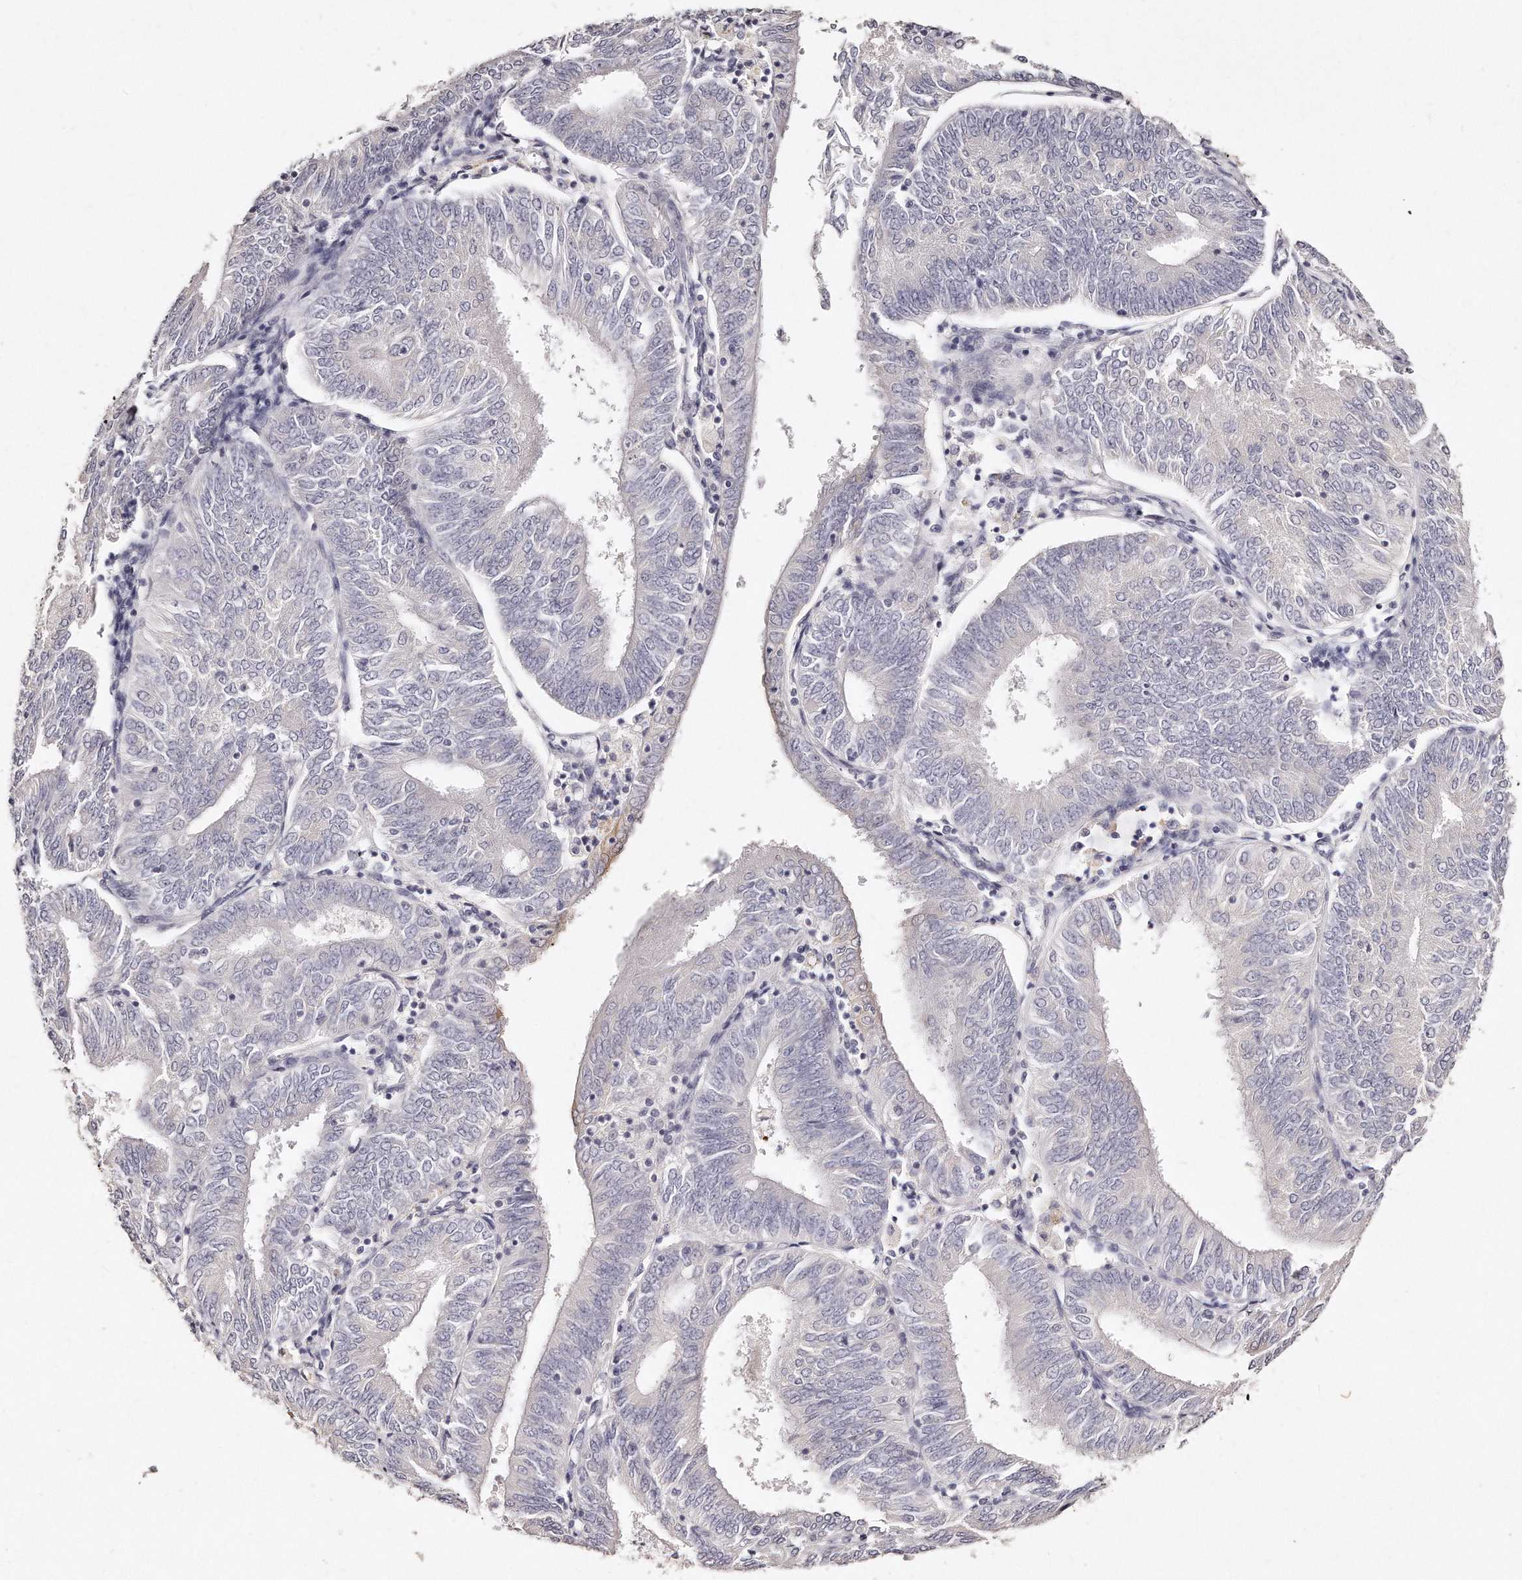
{"staining": {"intensity": "negative", "quantity": "none", "location": "none"}, "tissue": "endometrial cancer", "cell_type": "Tumor cells", "image_type": "cancer", "snomed": [{"axis": "morphology", "description": "Adenocarcinoma, NOS"}, {"axis": "topography", "description": "Endometrium"}], "caption": "DAB (3,3'-diaminobenzidine) immunohistochemical staining of human adenocarcinoma (endometrial) displays no significant expression in tumor cells. The staining is performed using DAB brown chromogen with nuclei counter-stained in using hematoxylin.", "gene": "GDA", "patient": {"sex": "female", "age": 58}}